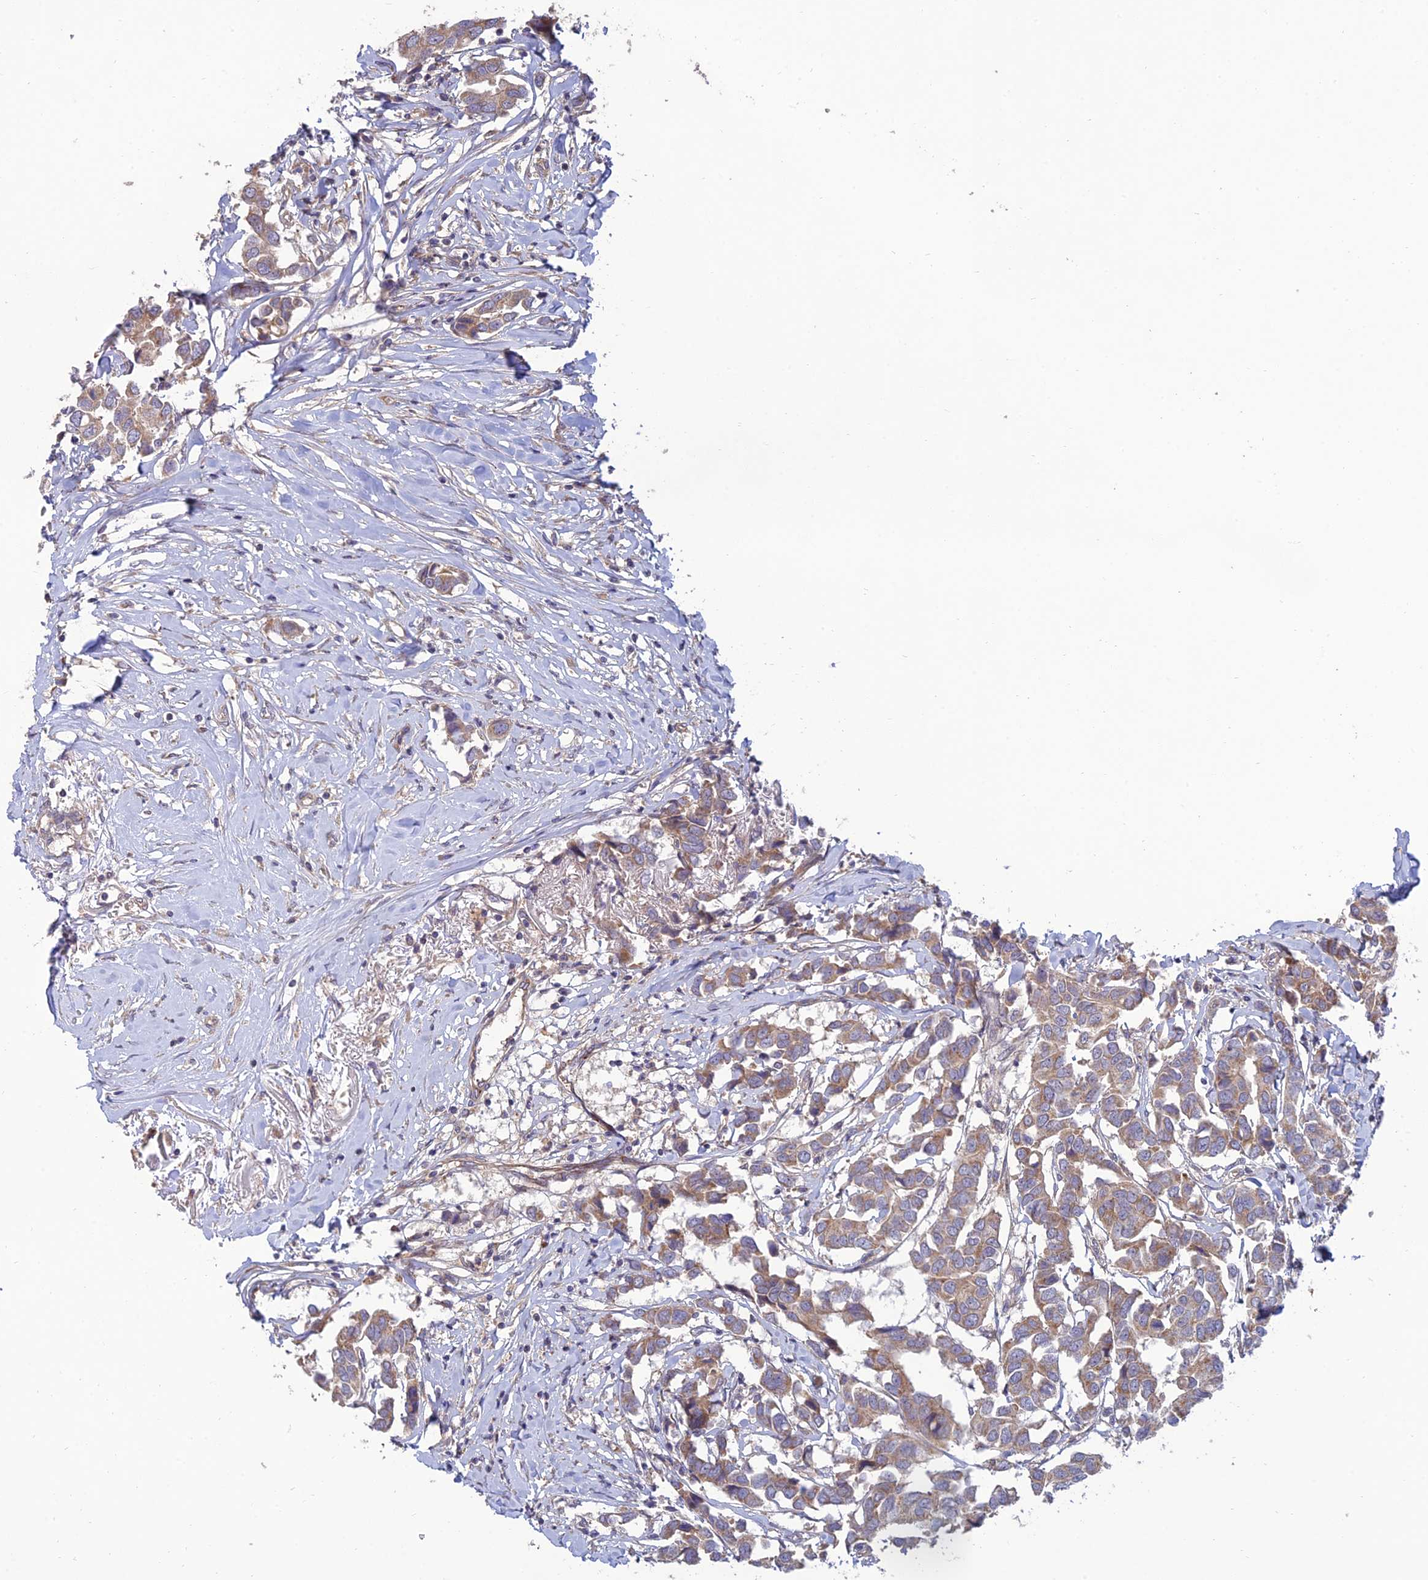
{"staining": {"intensity": "moderate", "quantity": "<25%", "location": "cytoplasmic/membranous"}, "tissue": "breast cancer", "cell_type": "Tumor cells", "image_type": "cancer", "snomed": [{"axis": "morphology", "description": "Duct carcinoma"}, {"axis": "topography", "description": "Breast"}], "caption": "Immunohistochemical staining of human intraductal carcinoma (breast) displays low levels of moderate cytoplasmic/membranous protein positivity in approximately <25% of tumor cells.", "gene": "C3orf20", "patient": {"sex": "female", "age": 80}}